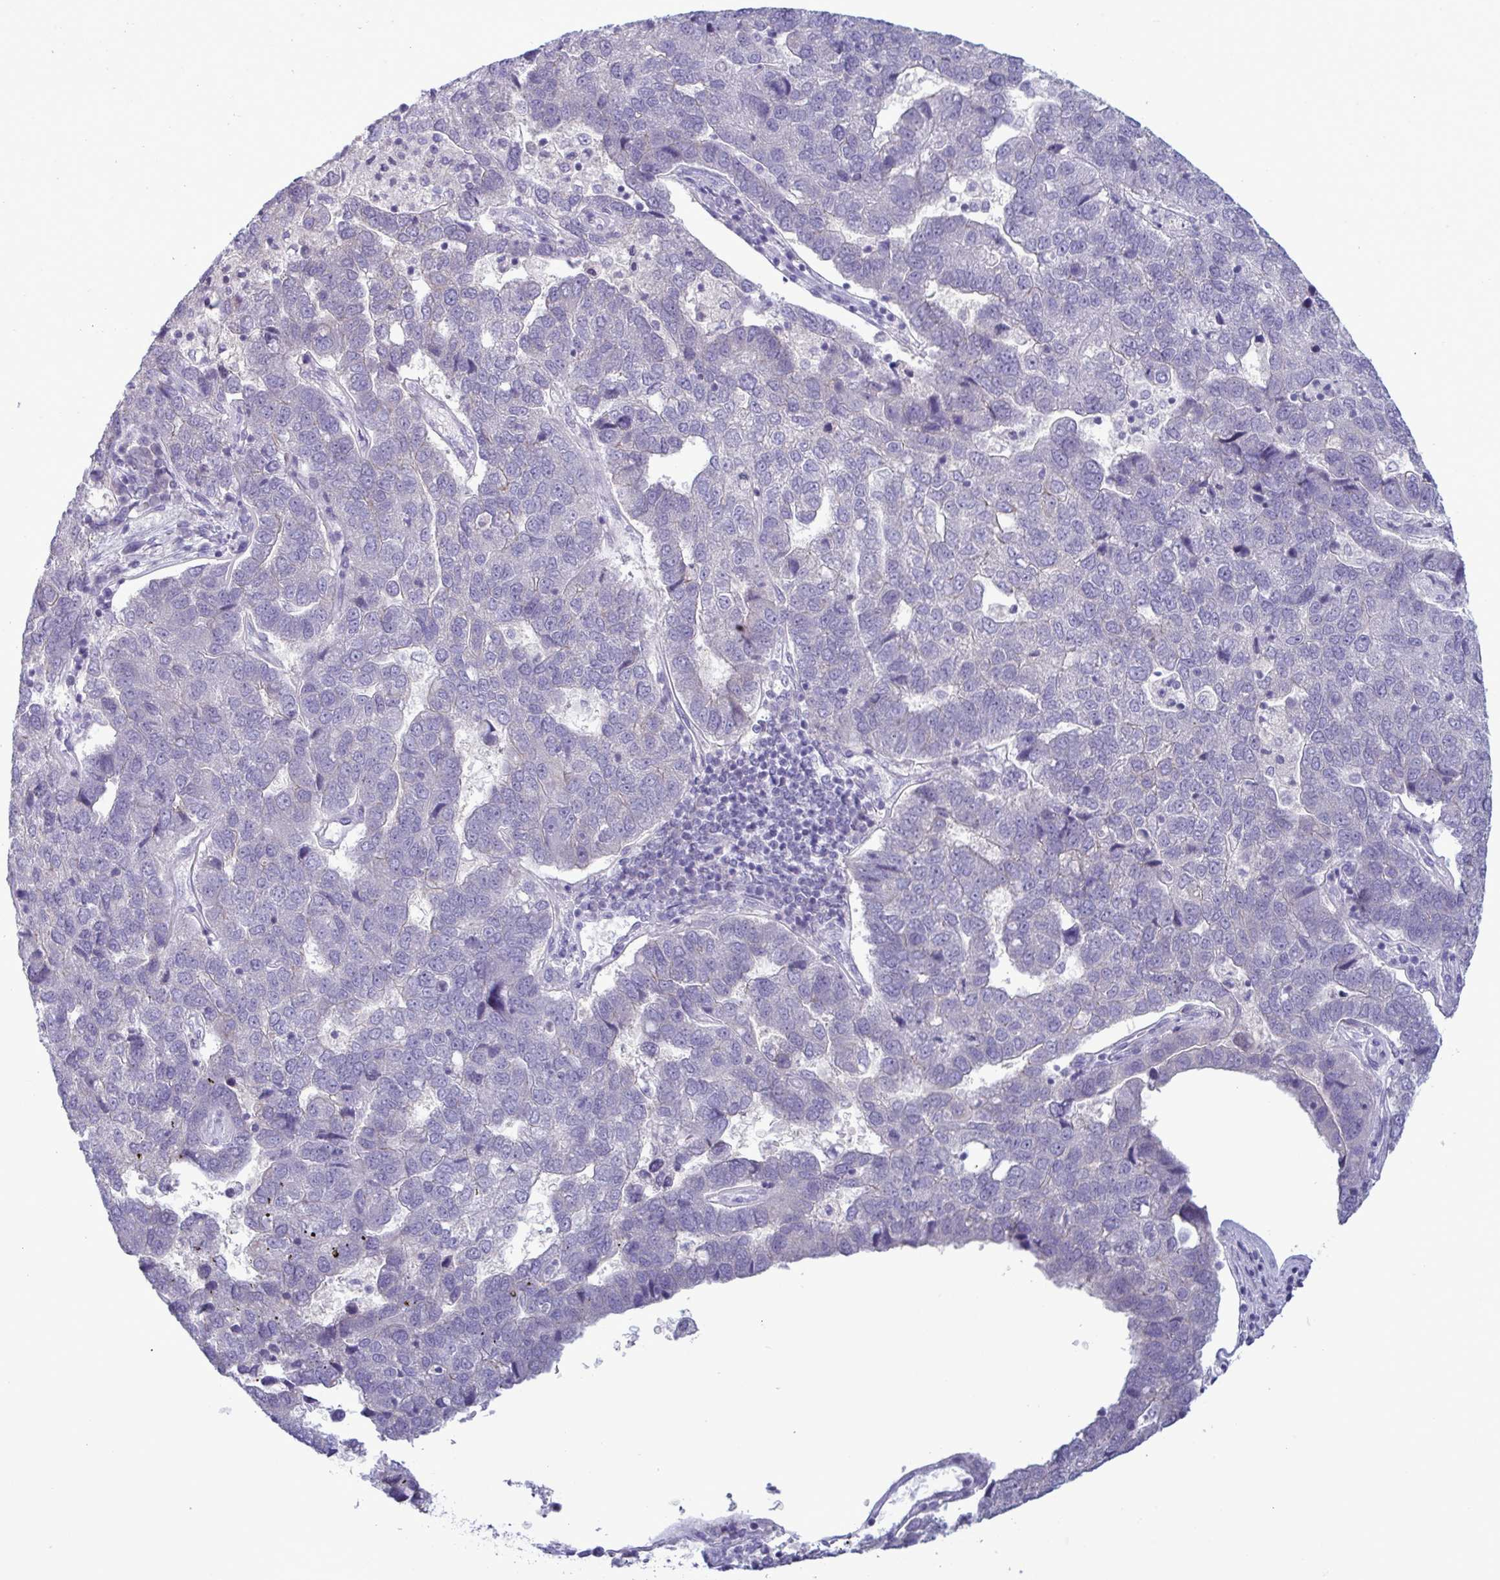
{"staining": {"intensity": "negative", "quantity": "none", "location": "none"}, "tissue": "pancreatic cancer", "cell_type": "Tumor cells", "image_type": "cancer", "snomed": [{"axis": "morphology", "description": "Adenocarcinoma, NOS"}, {"axis": "topography", "description": "Pancreas"}], "caption": "A micrograph of human pancreatic cancer (adenocarcinoma) is negative for staining in tumor cells.", "gene": "TENT5D", "patient": {"sex": "female", "age": 61}}